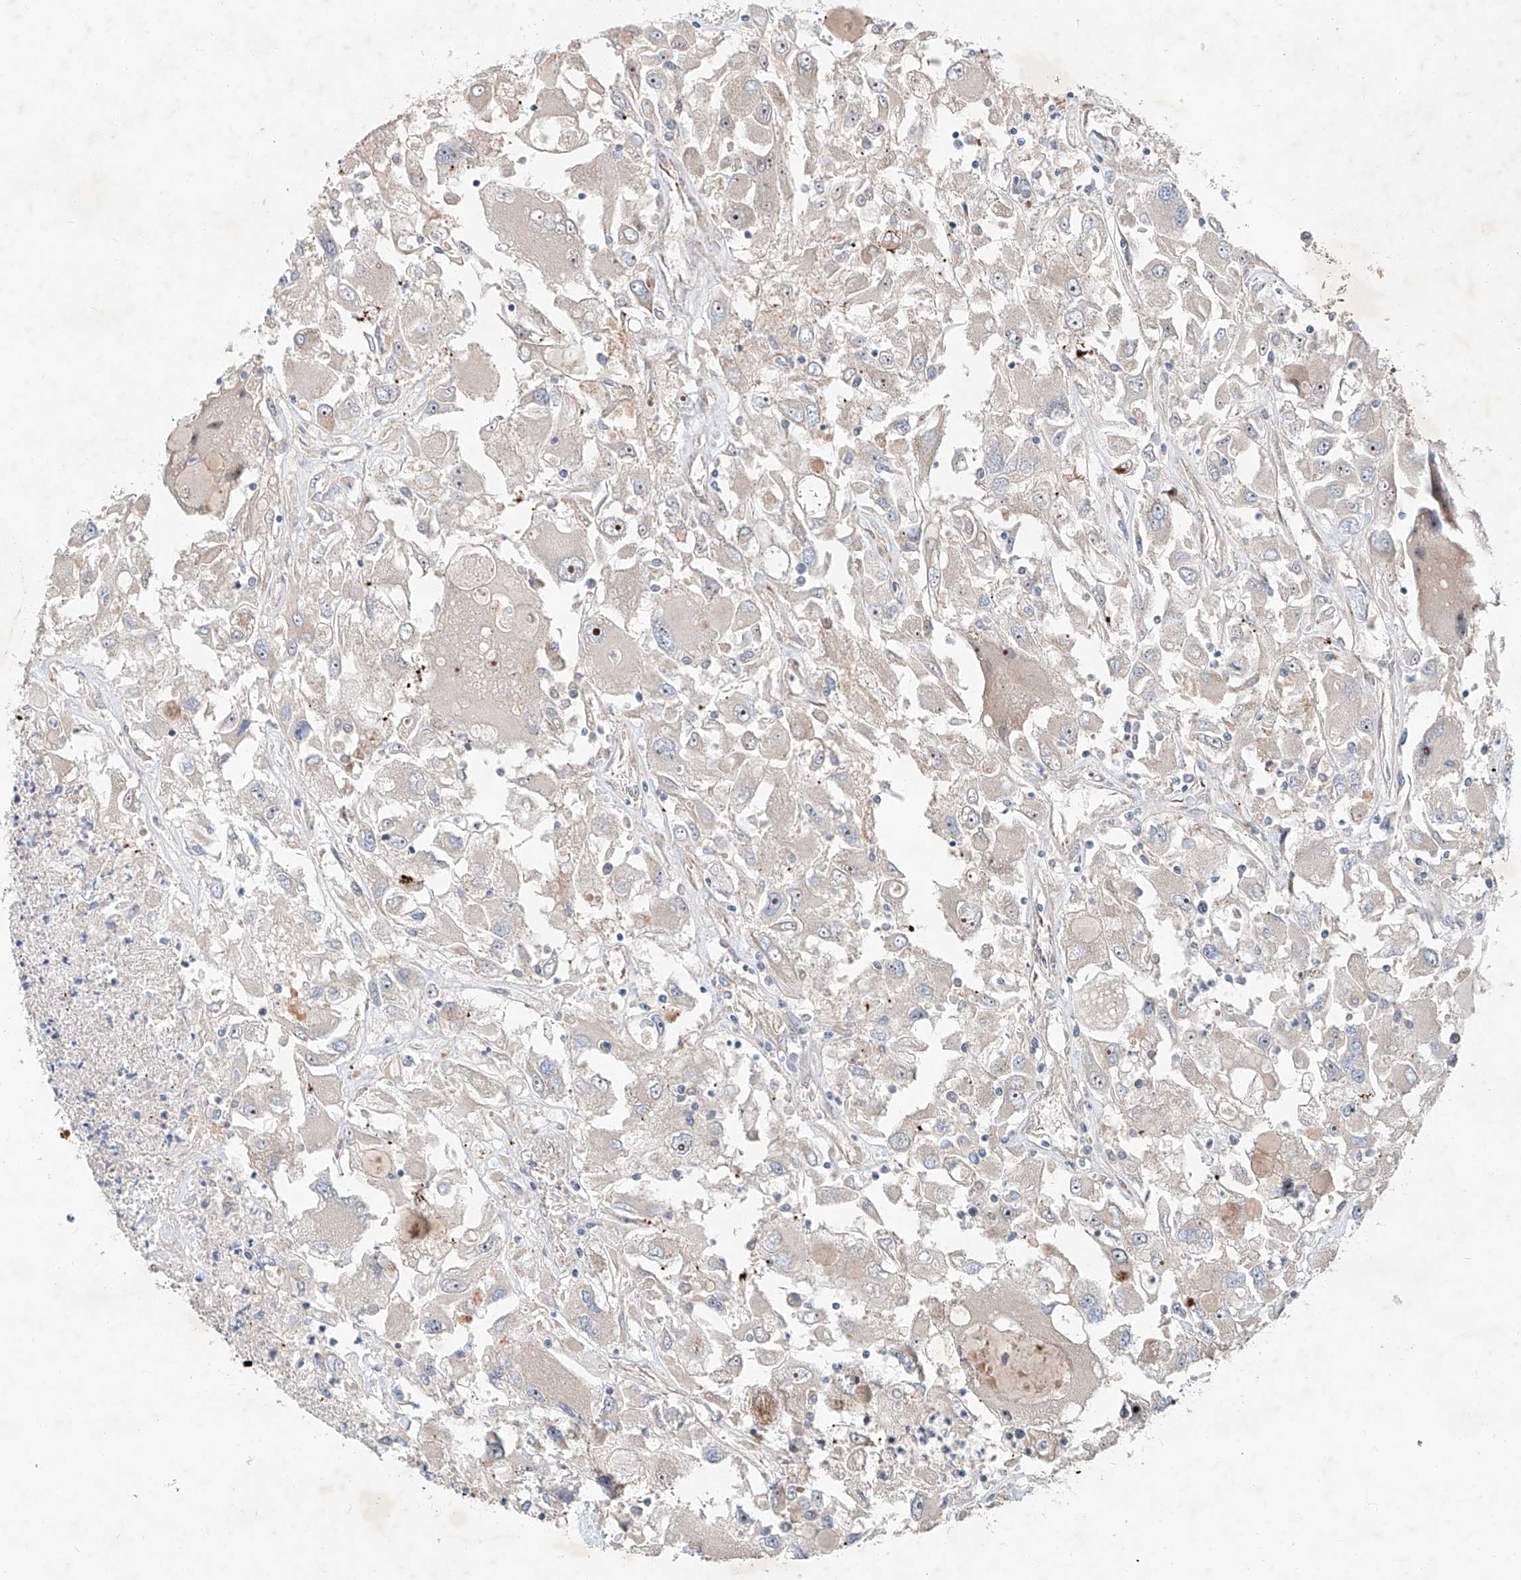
{"staining": {"intensity": "negative", "quantity": "none", "location": "none"}, "tissue": "renal cancer", "cell_type": "Tumor cells", "image_type": "cancer", "snomed": [{"axis": "morphology", "description": "Adenocarcinoma, NOS"}, {"axis": "topography", "description": "Kidney"}], "caption": "Immunohistochemistry (IHC) histopathology image of adenocarcinoma (renal) stained for a protein (brown), which demonstrates no positivity in tumor cells.", "gene": "USF3", "patient": {"sex": "female", "age": 52}}